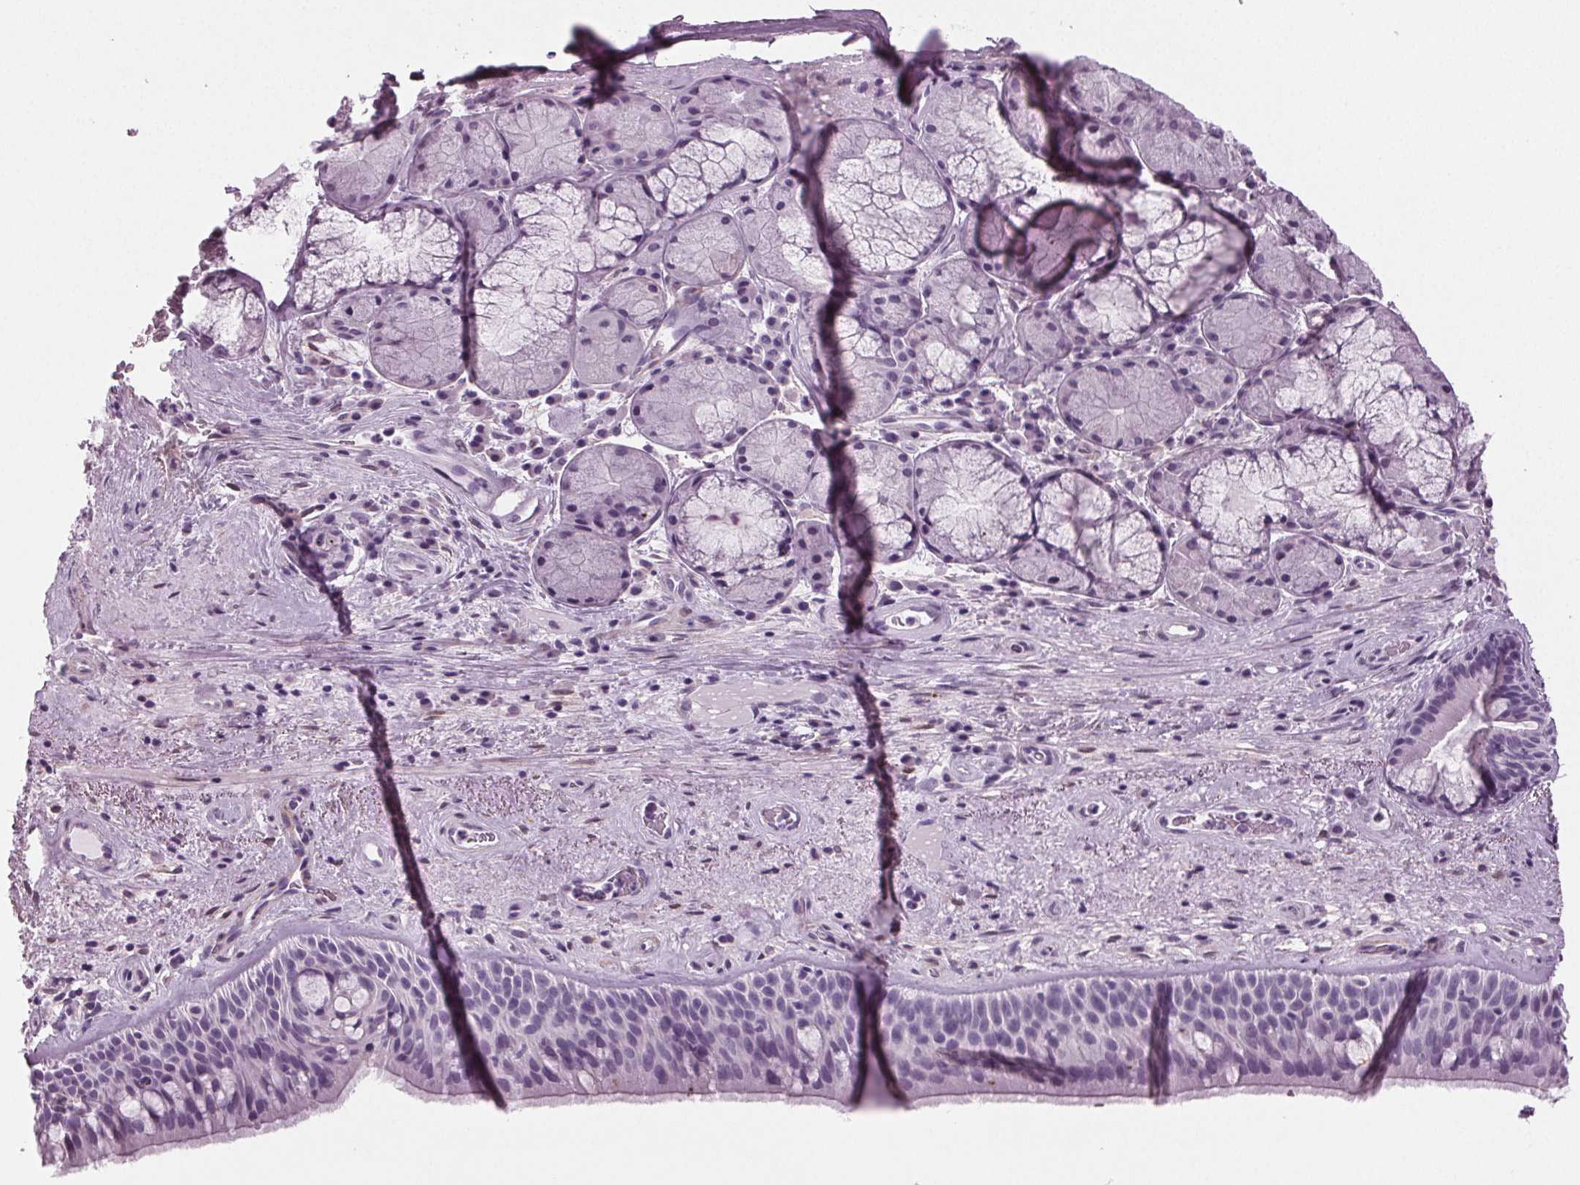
{"staining": {"intensity": "negative", "quantity": "none", "location": "none"}, "tissue": "bronchus", "cell_type": "Respiratory epithelial cells", "image_type": "normal", "snomed": [{"axis": "morphology", "description": "Normal tissue, NOS"}, {"axis": "topography", "description": "Bronchus"}], "caption": "Immunohistochemical staining of normal human bronchus displays no significant staining in respiratory epithelial cells.", "gene": "BHLHE22", "patient": {"sex": "male", "age": 48}}